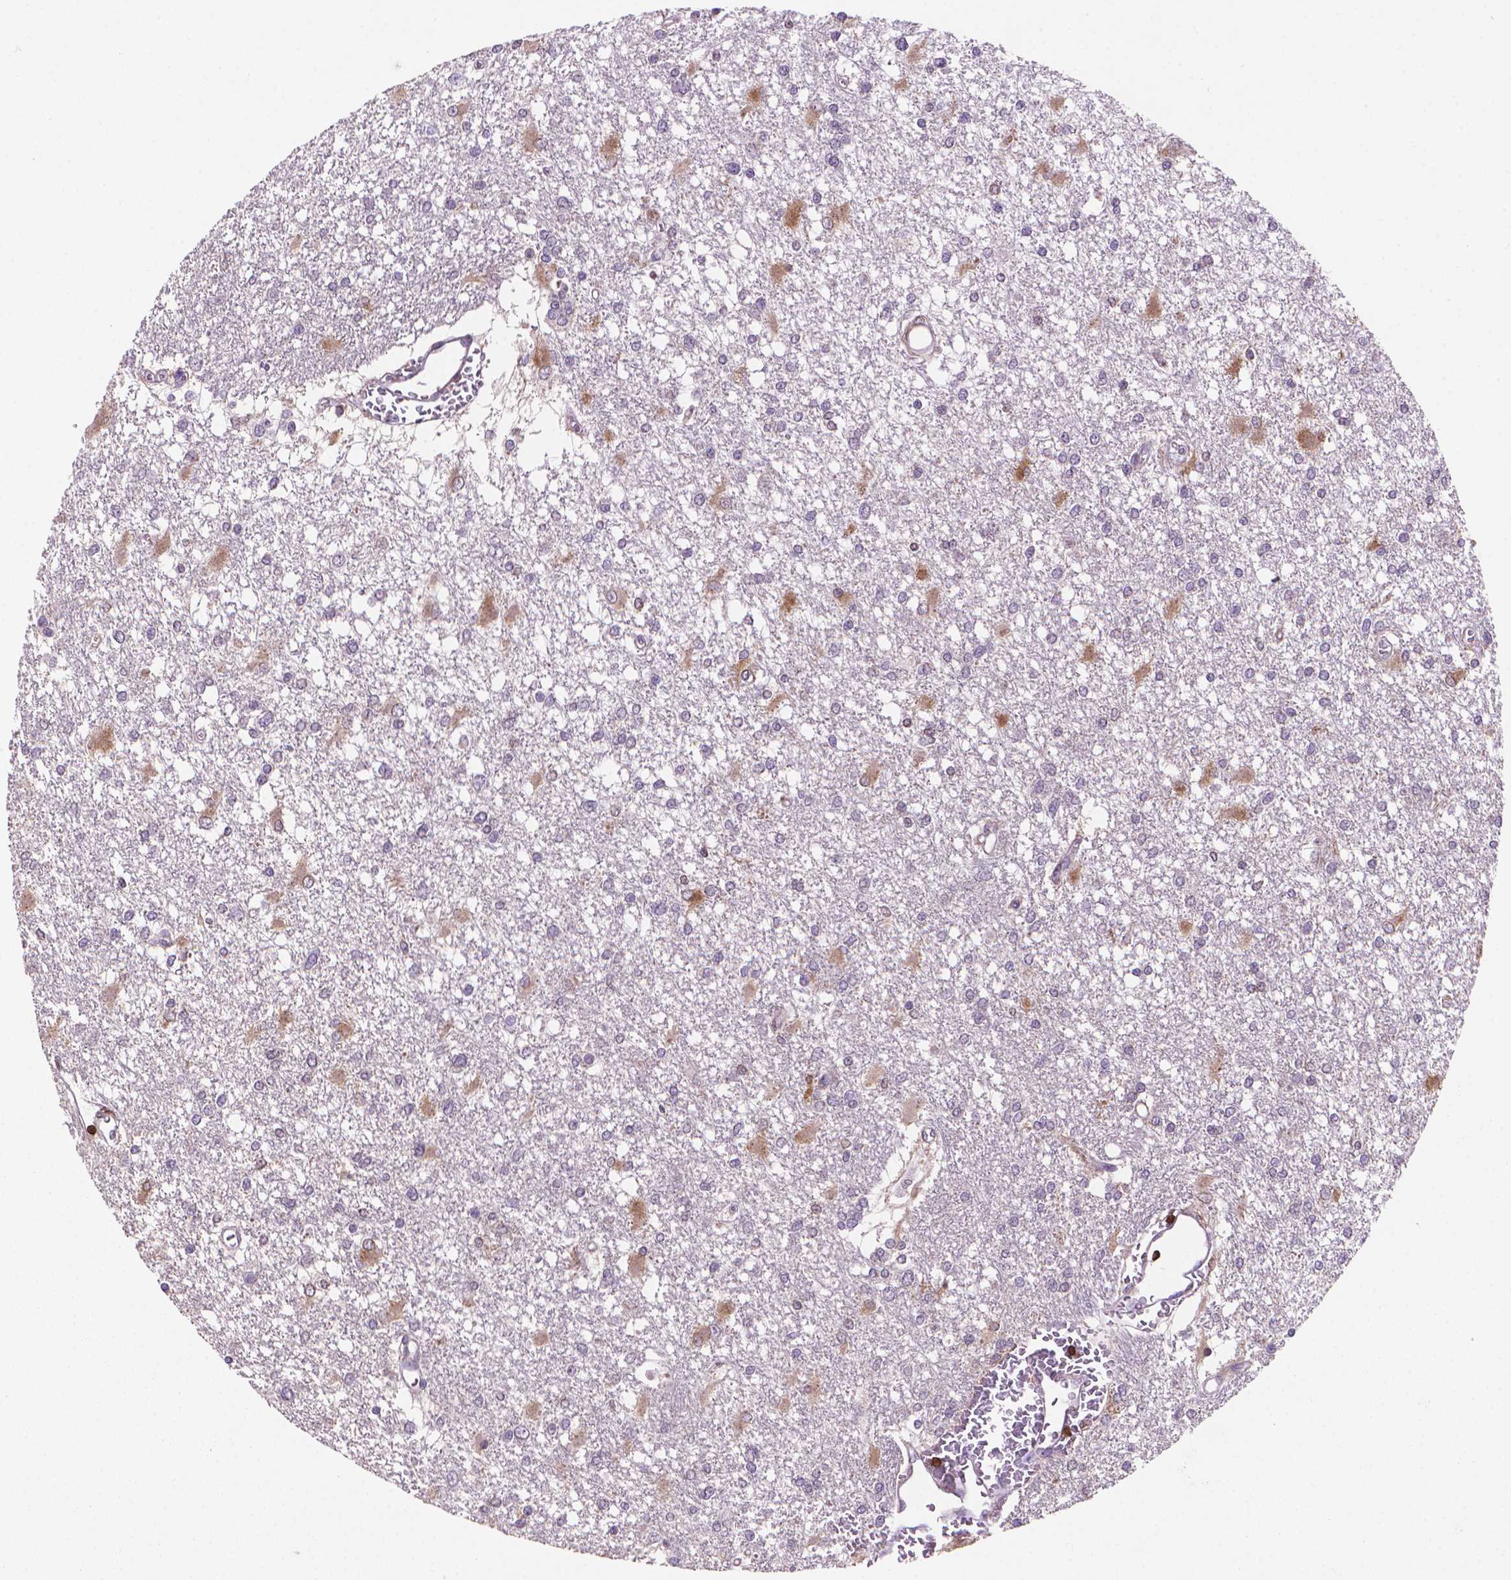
{"staining": {"intensity": "negative", "quantity": "none", "location": "none"}, "tissue": "glioma", "cell_type": "Tumor cells", "image_type": "cancer", "snomed": [{"axis": "morphology", "description": "Glioma, malignant, High grade"}, {"axis": "topography", "description": "Cerebral cortex"}], "caption": "Tumor cells show no significant protein expression in malignant glioma (high-grade).", "gene": "BCL2", "patient": {"sex": "male", "age": 79}}